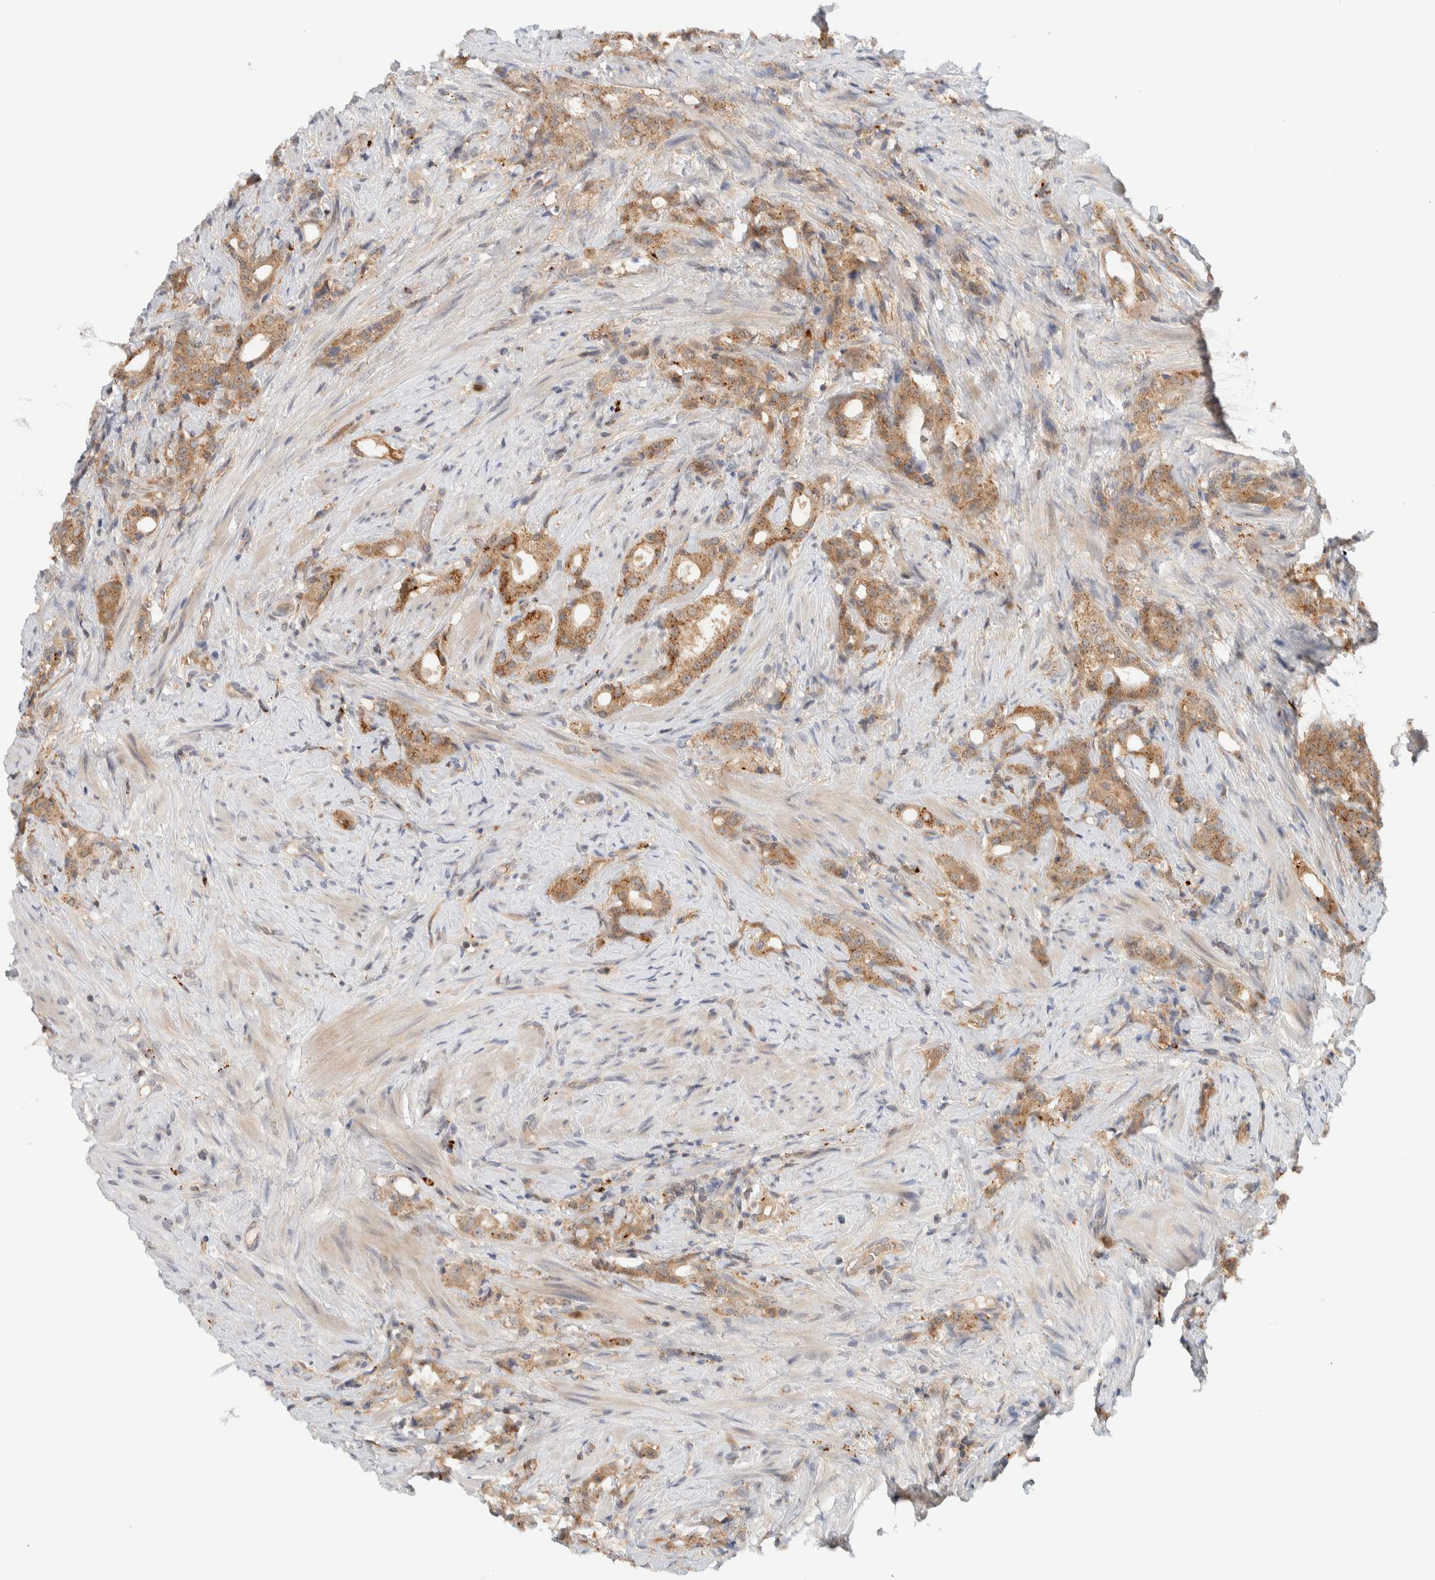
{"staining": {"intensity": "moderate", "quantity": ">75%", "location": "cytoplasmic/membranous"}, "tissue": "prostate cancer", "cell_type": "Tumor cells", "image_type": "cancer", "snomed": [{"axis": "morphology", "description": "Adenocarcinoma, High grade"}, {"axis": "topography", "description": "Prostate"}], "caption": "DAB immunohistochemical staining of human high-grade adenocarcinoma (prostate) displays moderate cytoplasmic/membranous protein staining in about >75% of tumor cells. The protein is stained brown, and the nuclei are stained in blue (DAB (3,3'-diaminobenzidine) IHC with brightfield microscopy, high magnification).", "gene": "GCLM", "patient": {"sex": "male", "age": 63}}